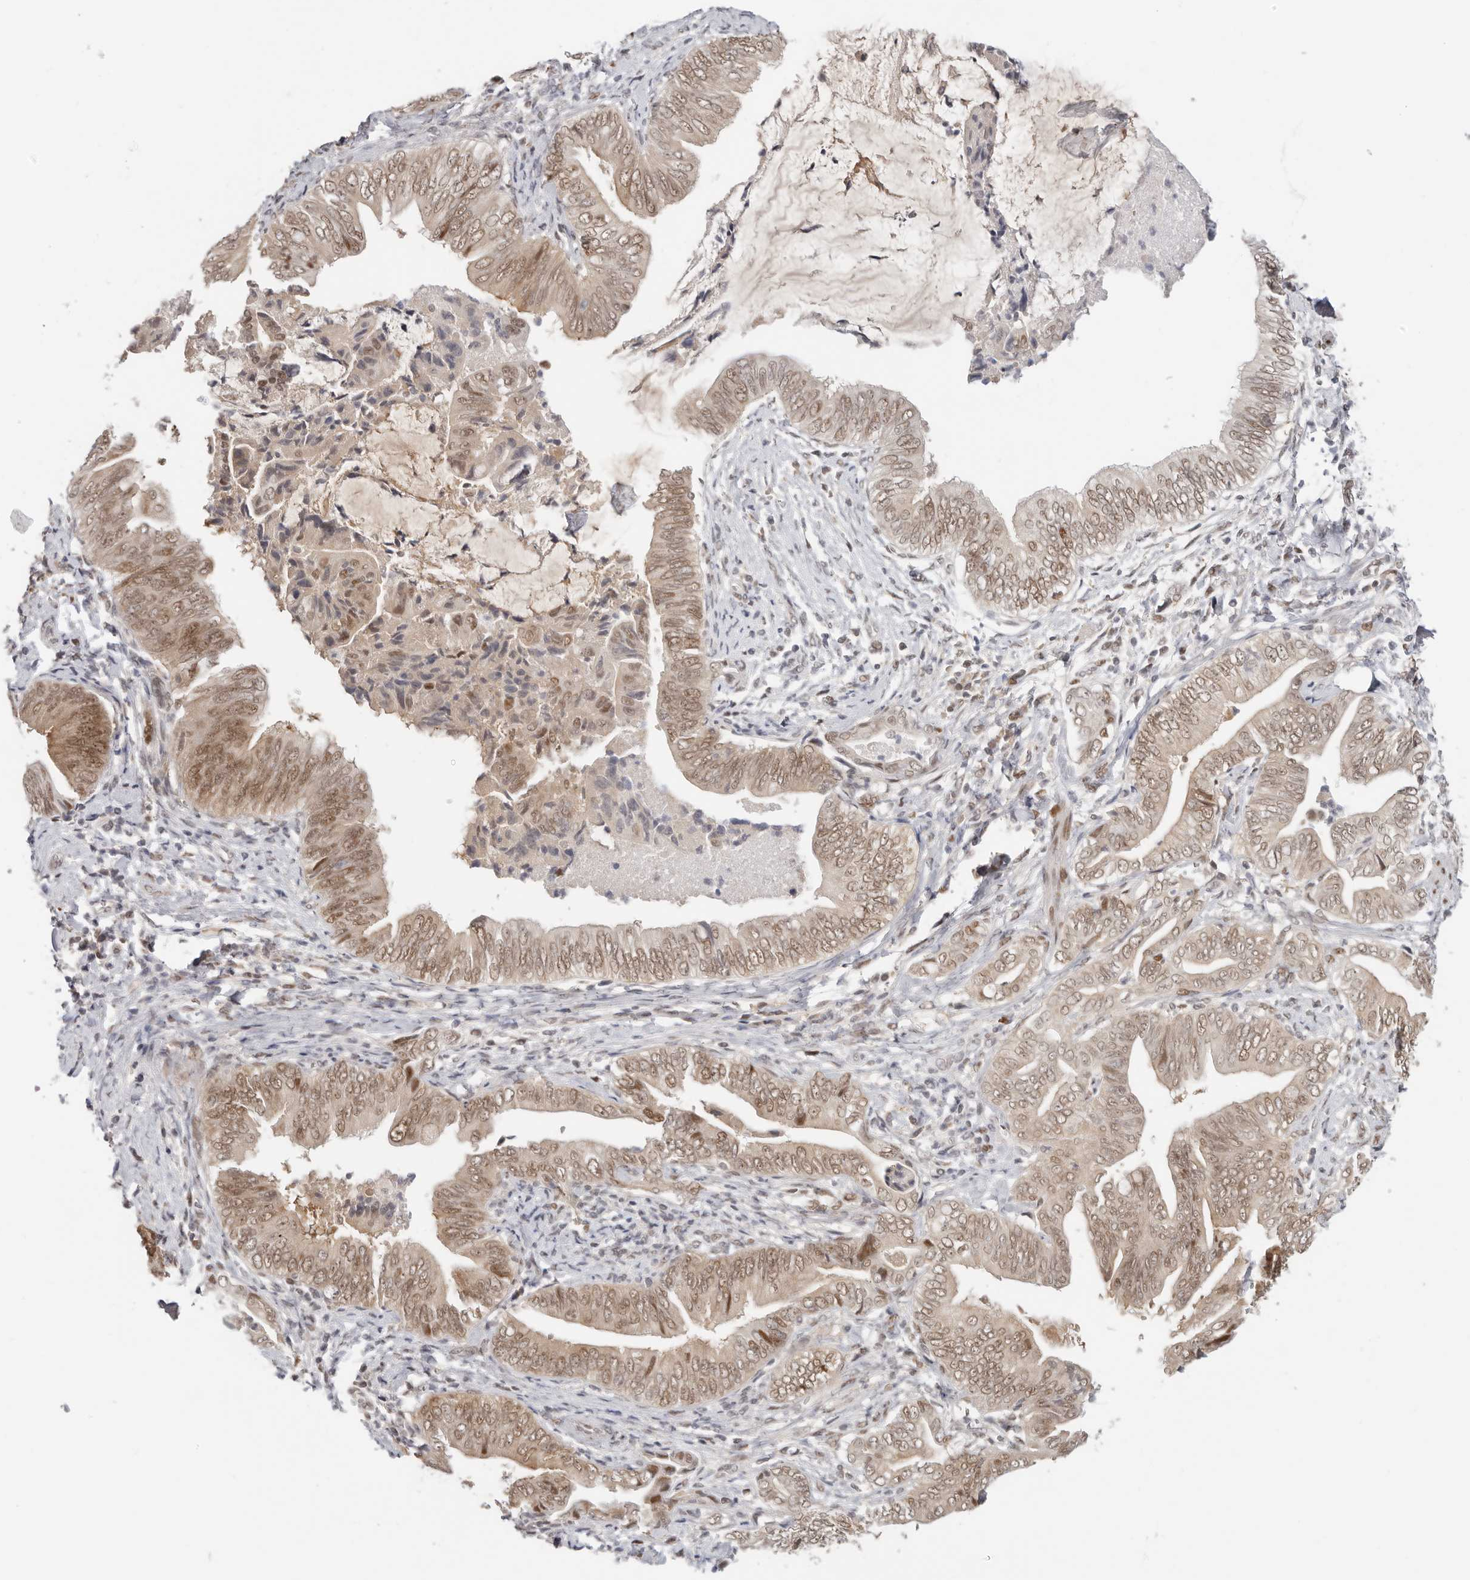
{"staining": {"intensity": "moderate", "quantity": ">75%", "location": "cytoplasmic/membranous,nuclear"}, "tissue": "pancreatic cancer", "cell_type": "Tumor cells", "image_type": "cancer", "snomed": [{"axis": "morphology", "description": "Adenocarcinoma, NOS"}, {"axis": "topography", "description": "Pancreas"}], "caption": "A histopathology image of adenocarcinoma (pancreatic) stained for a protein reveals moderate cytoplasmic/membranous and nuclear brown staining in tumor cells.", "gene": "LARP7", "patient": {"sex": "male", "age": 75}}